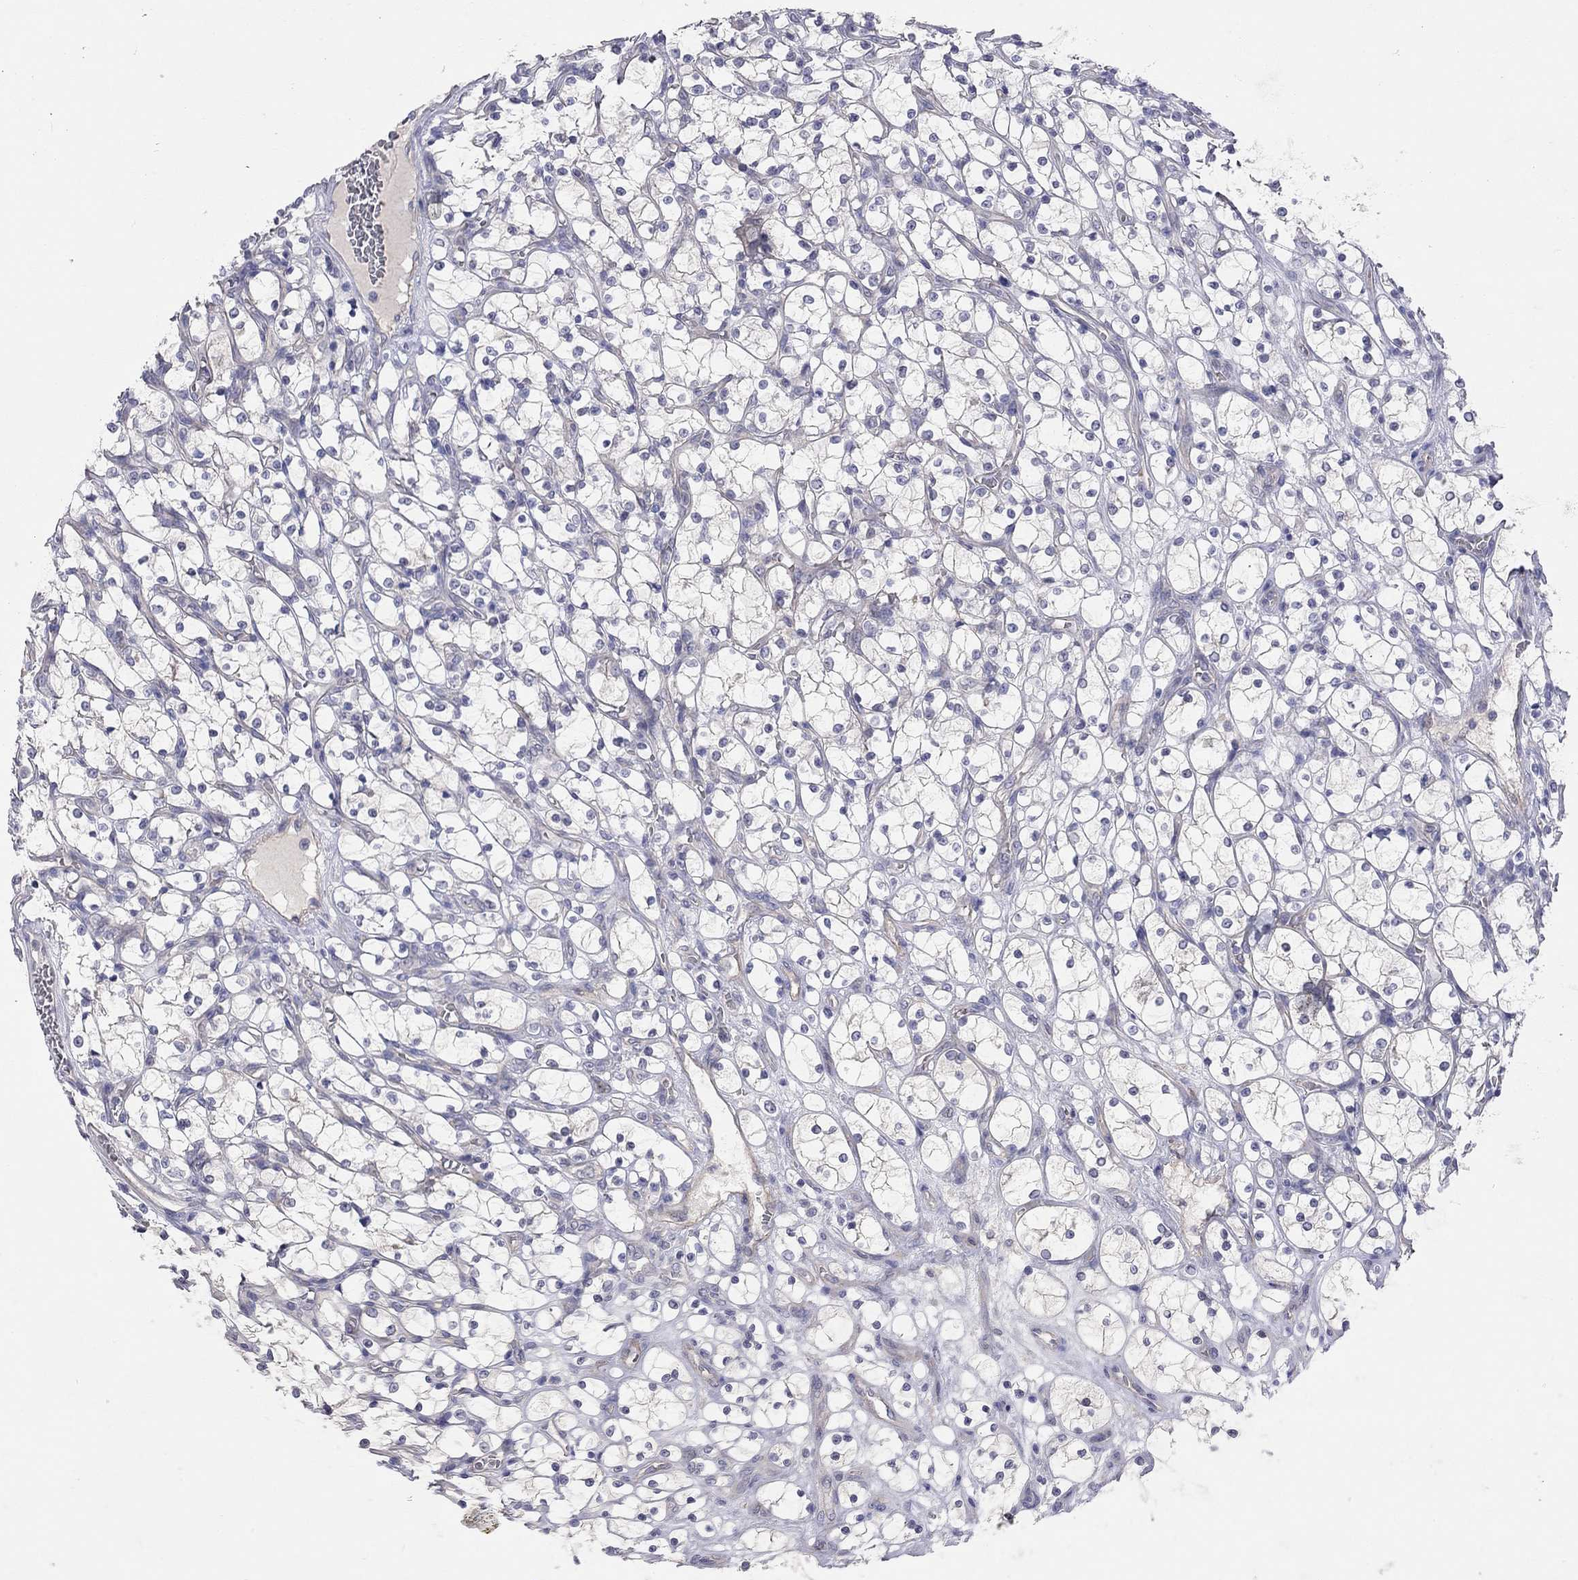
{"staining": {"intensity": "negative", "quantity": "none", "location": "none"}, "tissue": "renal cancer", "cell_type": "Tumor cells", "image_type": "cancer", "snomed": [{"axis": "morphology", "description": "Adenocarcinoma, NOS"}, {"axis": "topography", "description": "Kidney"}], "caption": "DAB immunohistochemical staining of human adenocarcinoma (renal) reveals no significant positivity in tumor cells.", "gene": "KCNB1", "patient": {"sex": "female", "age": 69}}